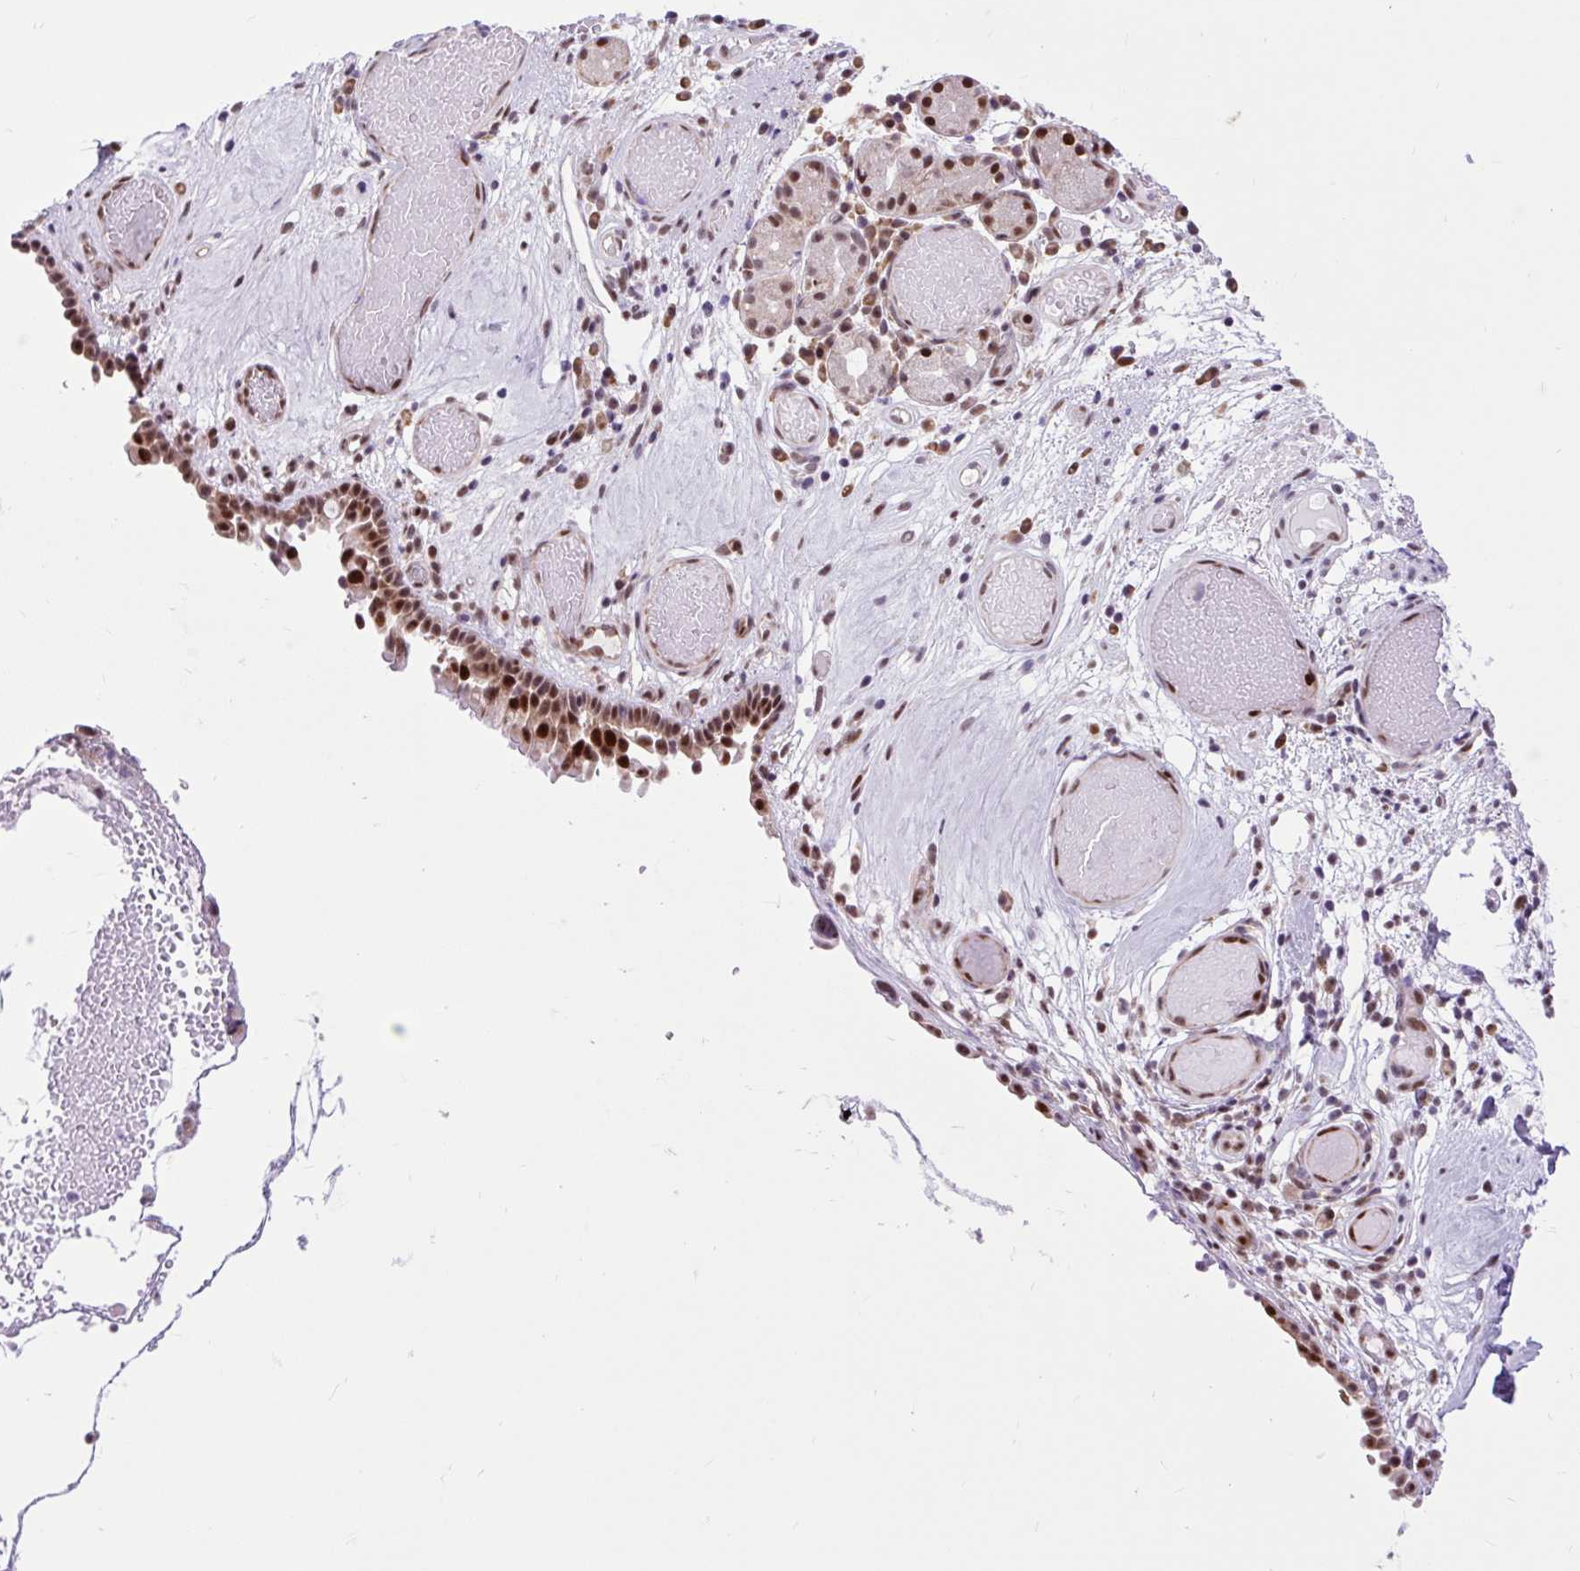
{"staining": {"intensity": "strong", "quantity": ">75%", "location": "nuclear"}, "tissue": "nasopharynx", "cell_type": "Respiratory epithelial cells", "image_type": "normal", "snomed": [{"axis": "morphology", "description": "Normal tissue, NOS"}, {"axis": "morphology", "description": "Inflammation, NOS"}, {"axis": "topography", "description": "Nasopharynx"}], "caption": "DAB (3,3'-diaminobenzidine) immunohistochemical staining of benign human nasopharynx demonstrates strong nuclear protein expression in about >75% of respiratory epithelial cells. (Brightfield microscopy of DAB IHC at high magnification).", "gene": "CLK2", "patient": {"sex": "male", "age": 54}}